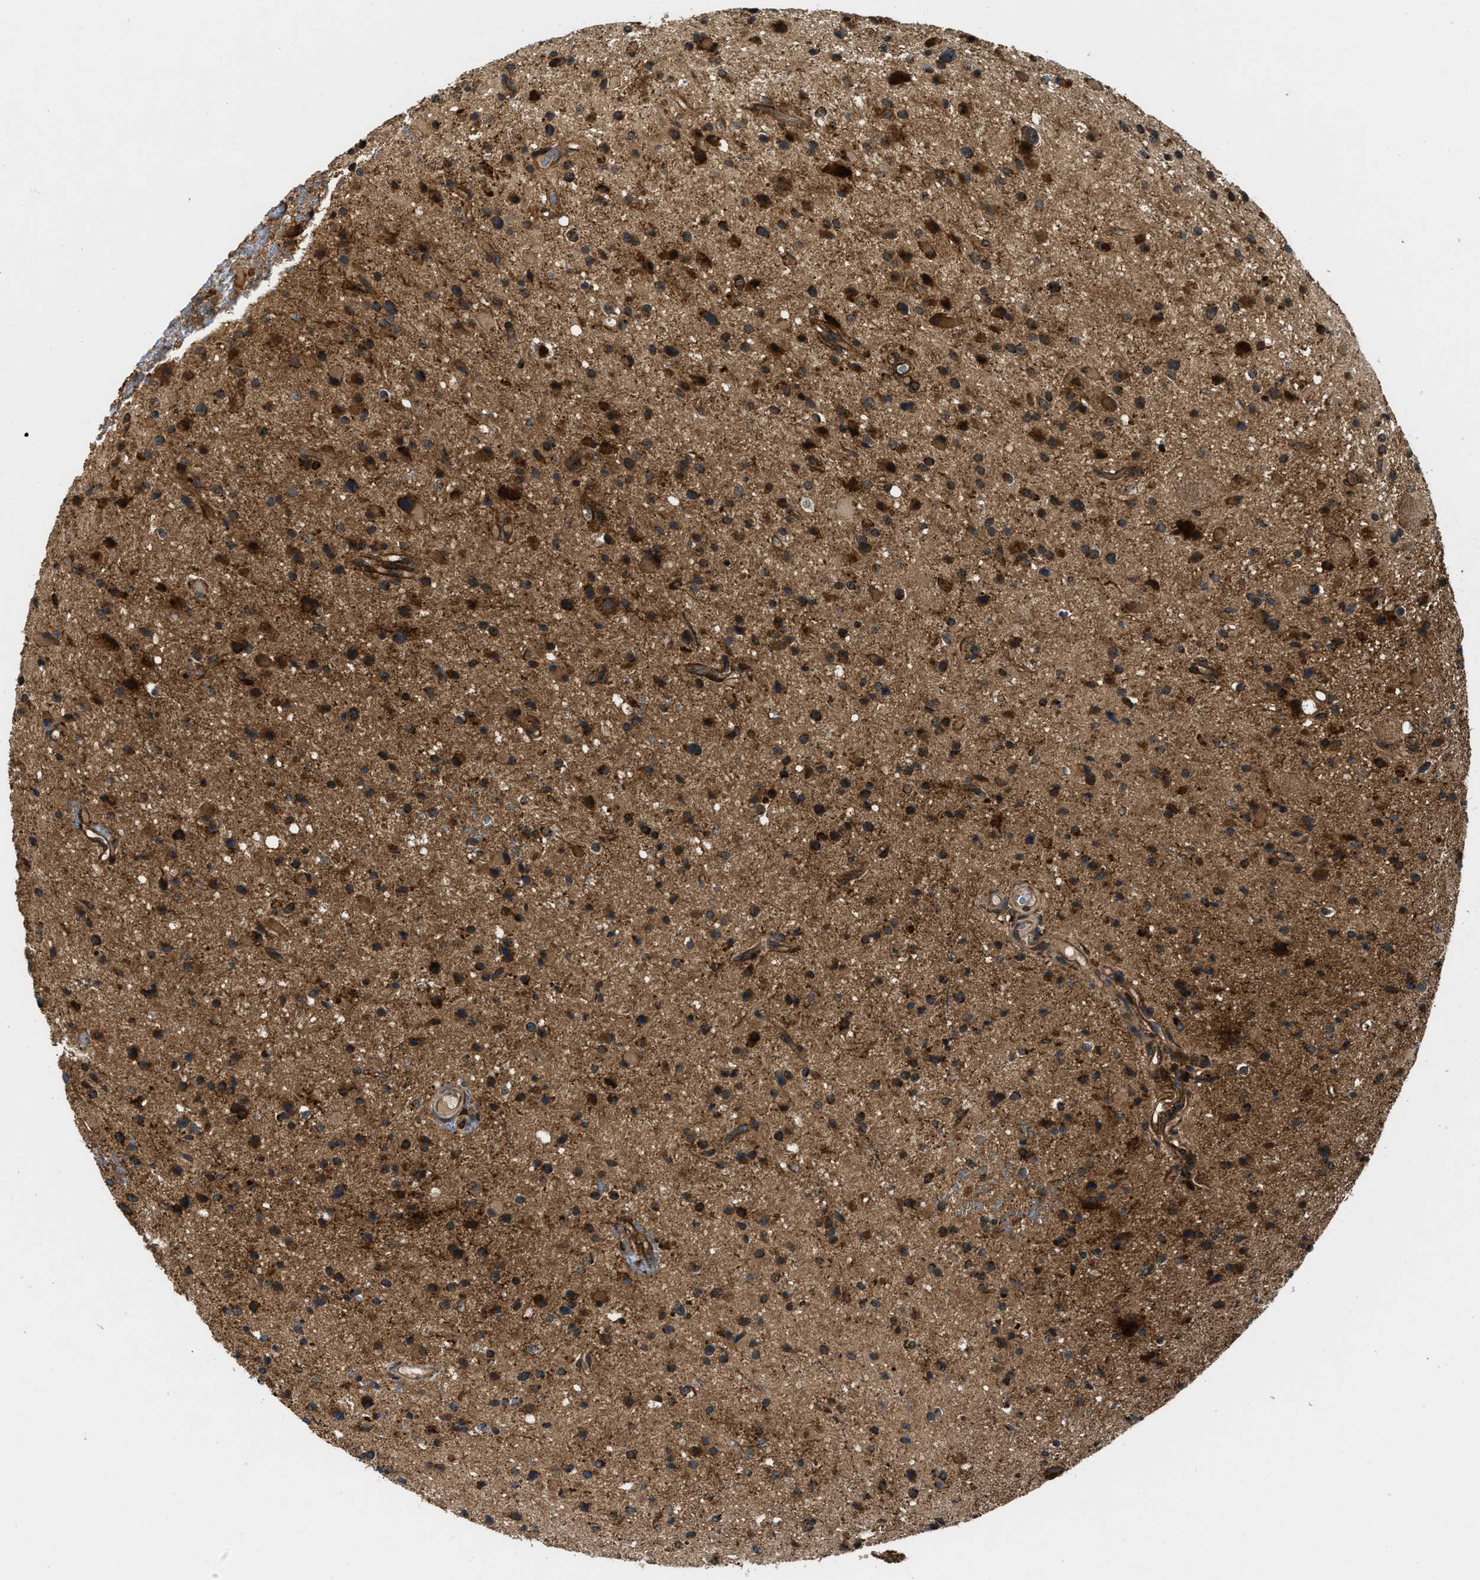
{"staining": {"intensity": "strong", "quantity": ">75%", "location": "cytoplasmic/membranous"}, "tissue": "glioma", "cell_type": "Tumor cells", "image_type": "cancer", "snomed": [{"axis": "morphology", "description": "Glioma, malignant, High grade"}, {"axis": "topography", "description": "Brain"}], "caption": "Protein expression analysis of glioma reveals strong cytoplasmic/membranous positivity in approximately >75% of tumor cells.", "gene": "PNPLA8", "patient": {"sex": "male", "age": 33}}